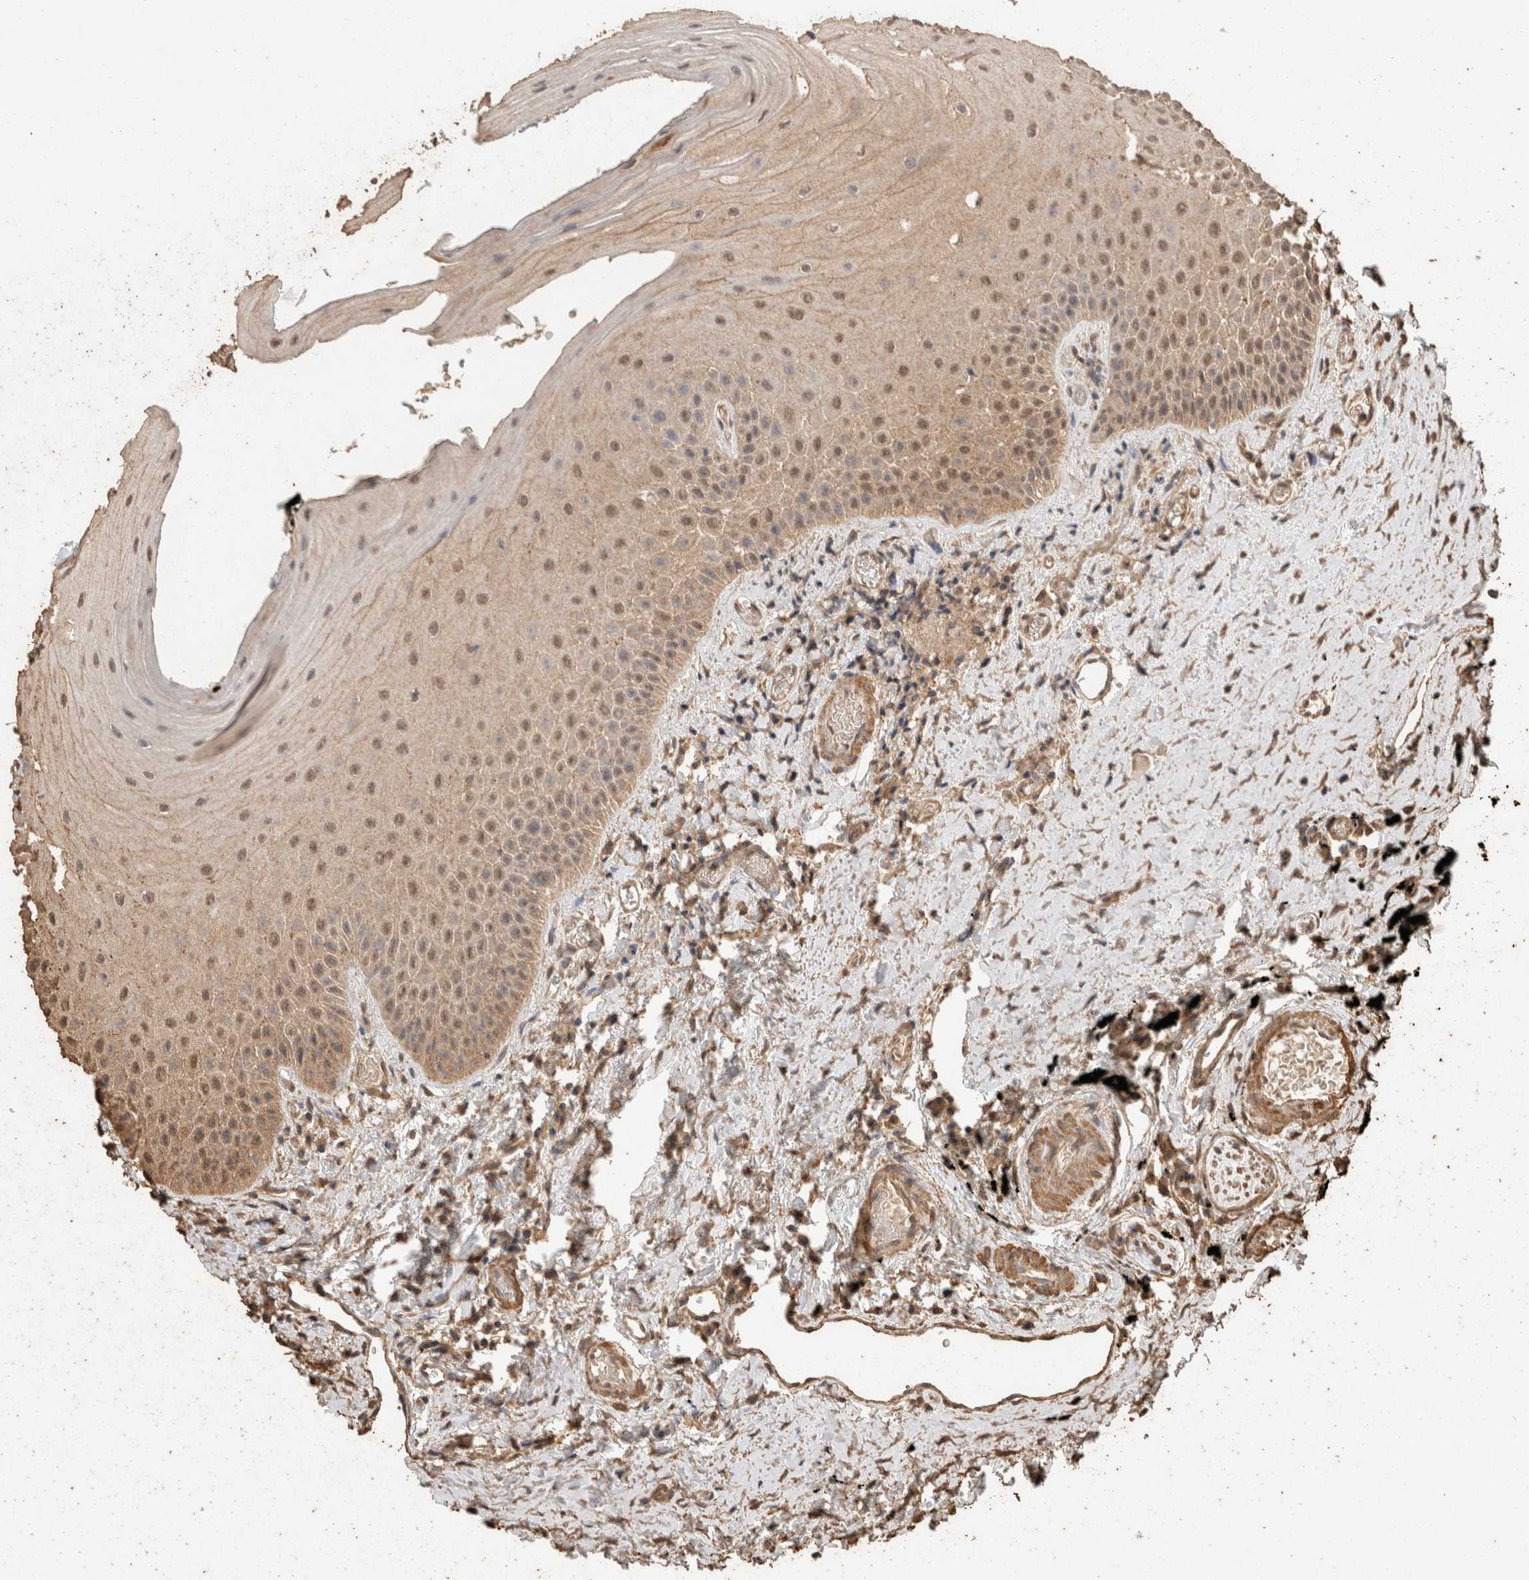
{"staining": {"intensity": "weak", "quantity": "25%-75%", "location": "cytoplasmic/membranous,nuclear"}, "tissue": "oral mucosa", "cell_type": "Squamous epithelial cells", "image_type": "normal", "snomed": [{"axis": "morphology", "description": "Normal tissue, NOS"}, {"axis": "topography", "description": "Oral tissue"}], "caption": "A micrograph of human oral mucosa stained for a protein reveals weak cytoplasmic/membranous,nuclear brown staining in squamous epithelial cells.", "gene": "CX3CL1", "patient": {"sex": "male", "age": 66}}